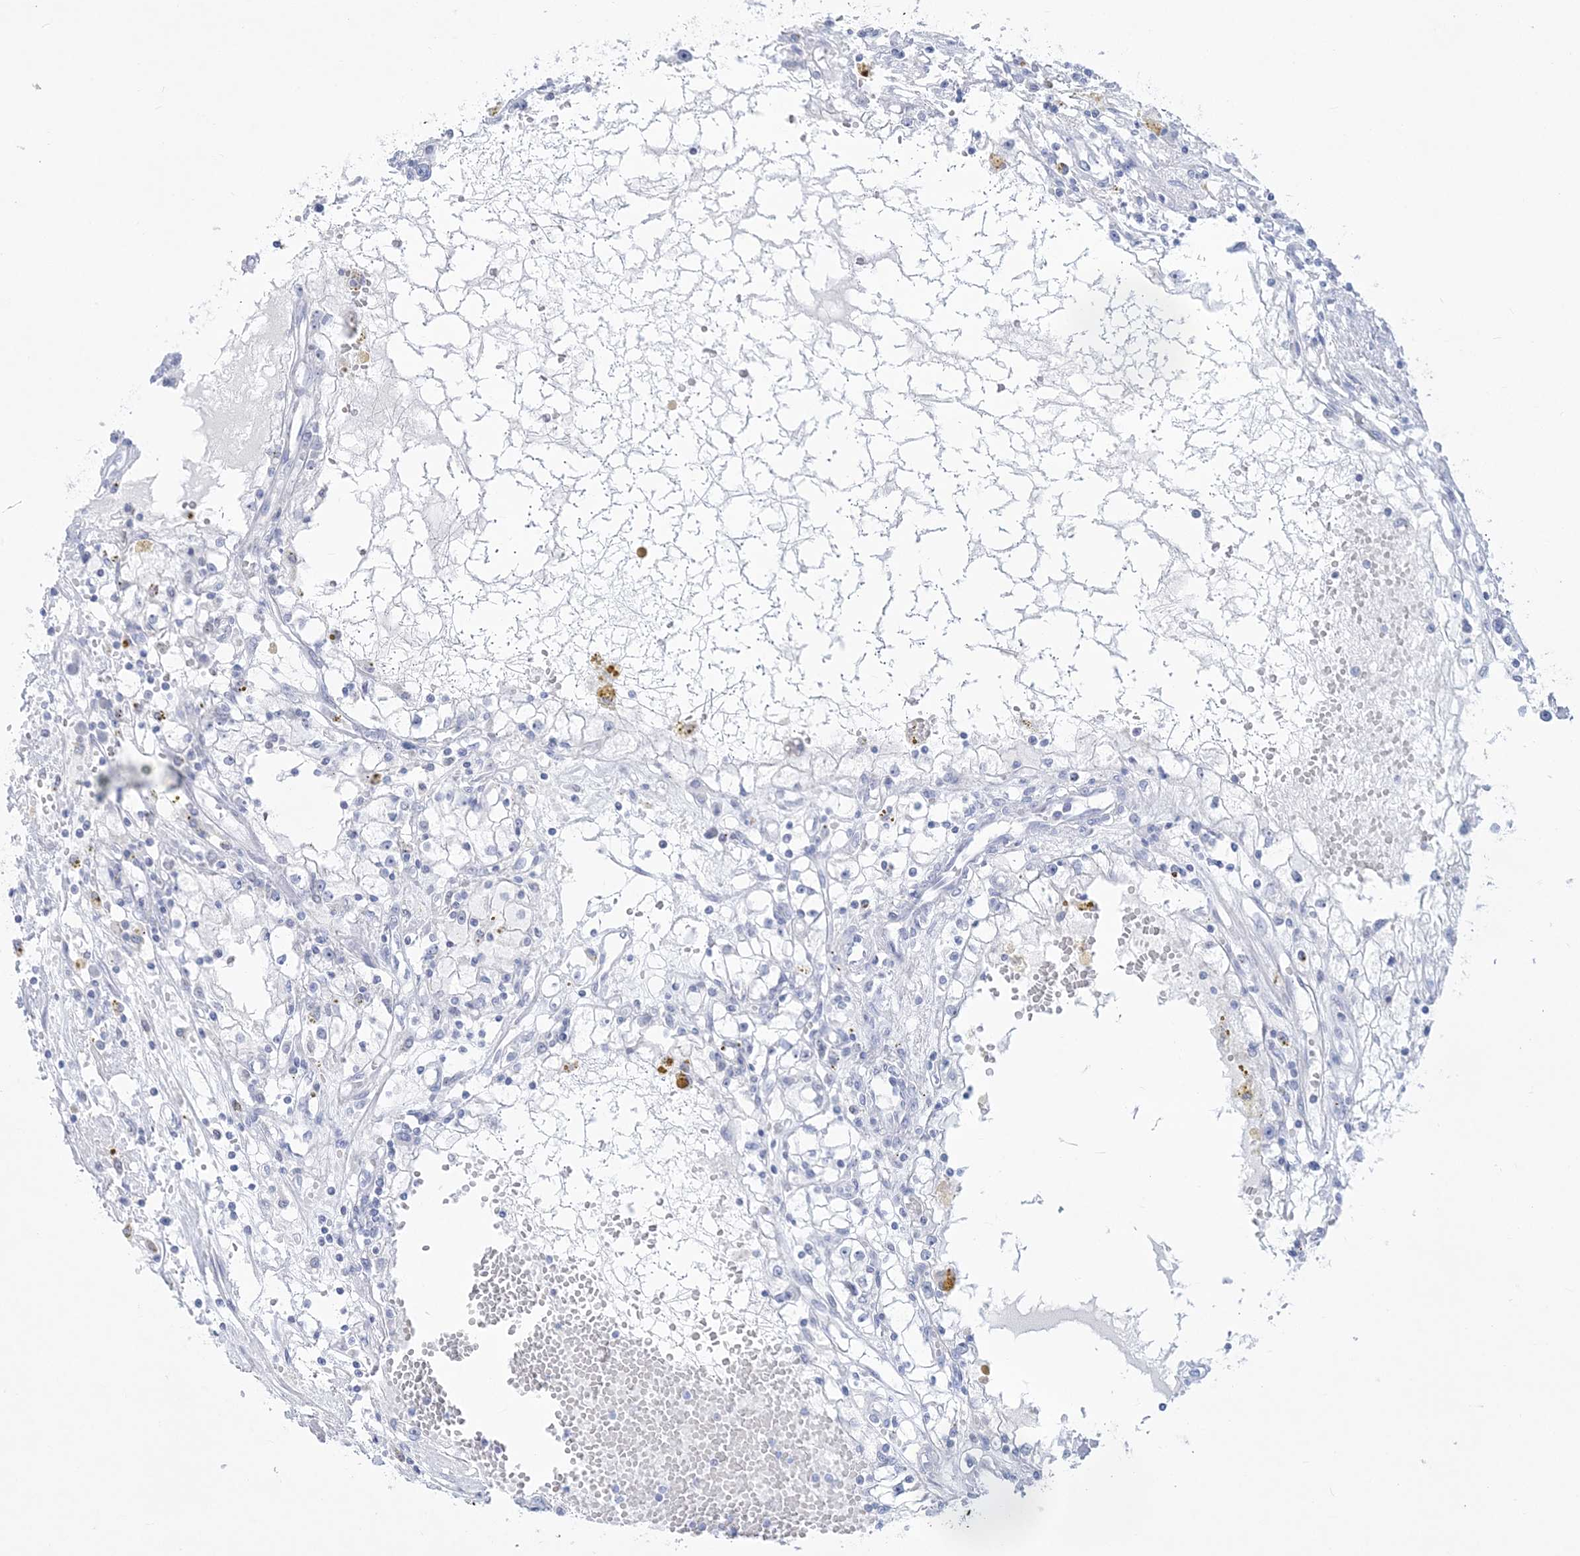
{"staining": {"intensity": "negative", "quantity": "none", "location": "none"}, "tissue": "renal cancer", "cell_type": "Tumor cells", "image_type": "cancer", "snomed": [{"axis": "morphology", "description": "Adenocarcinoma, NOS"}, {"axis": "topography", "description": "Kidney"}], "caption": "The IHC image has no significant staining in tumor cells of renal adenocarcinoma tissue.", "gene": "WDR27", "patient": {"sex": "male", "age": 56}}